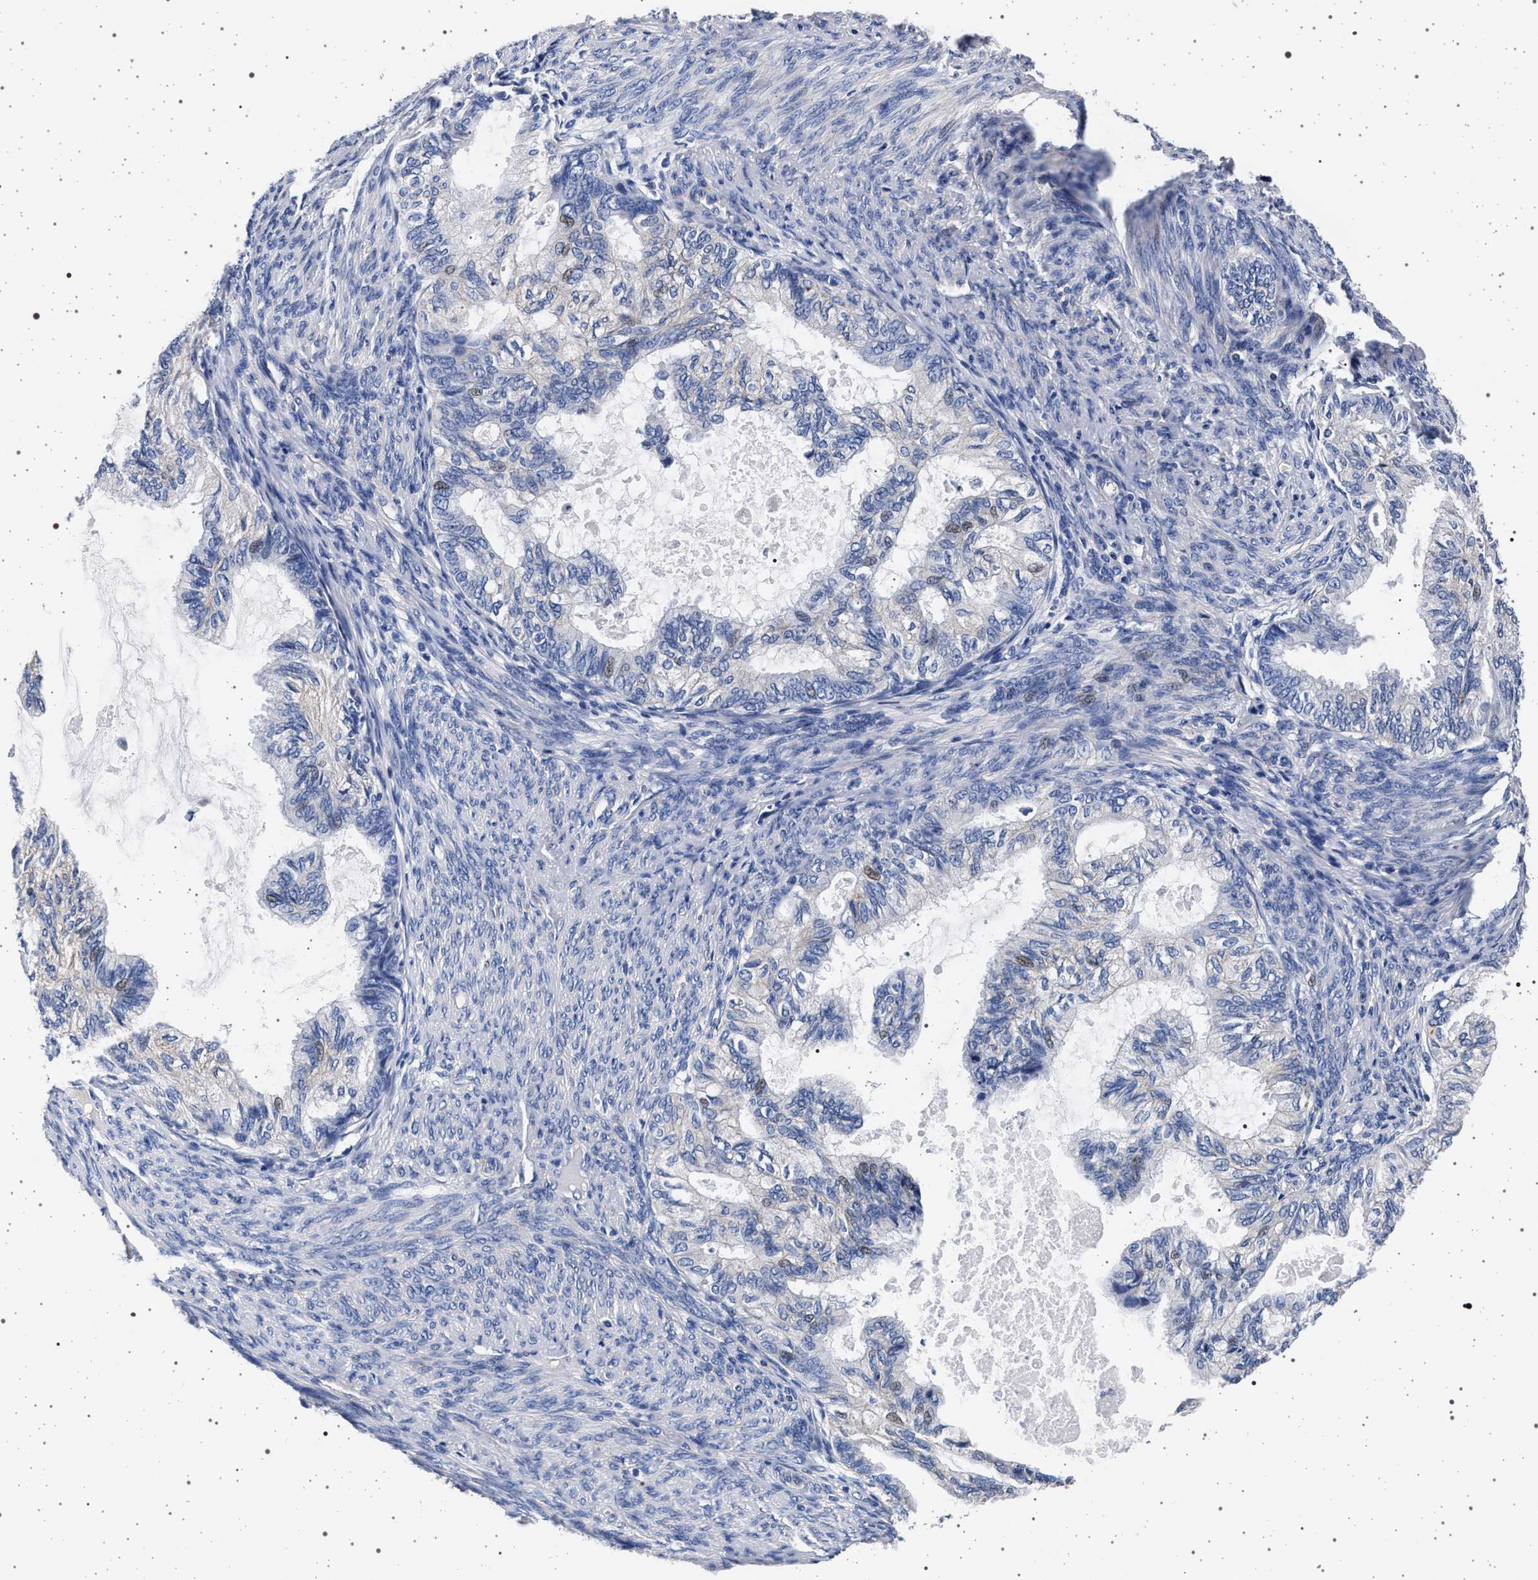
{"staining": {"intensity": "negative", "quantity": "none", "location": "none"}, "tissue": "cervical cancer", "cell_type": "Tumor cells", "image_type": "cancer", "snomed": [{"axis": "morphology", "description": "Normal tissue, NOS"}, {"axis": "morphology", "description": "Adenocarcinoma, NOS"}, {"axis": "topography", "description": "Cervix"}, {"axis": "topography", "description": "Endometrium"}], "caption": "Immunohistochemistry (IHC) of human cervical cancer (adenocarcinoma) demonstrates no expression in tumor cells.", "gene": "SLC9A1", "patient": {"sex": "female", "age": 86}}